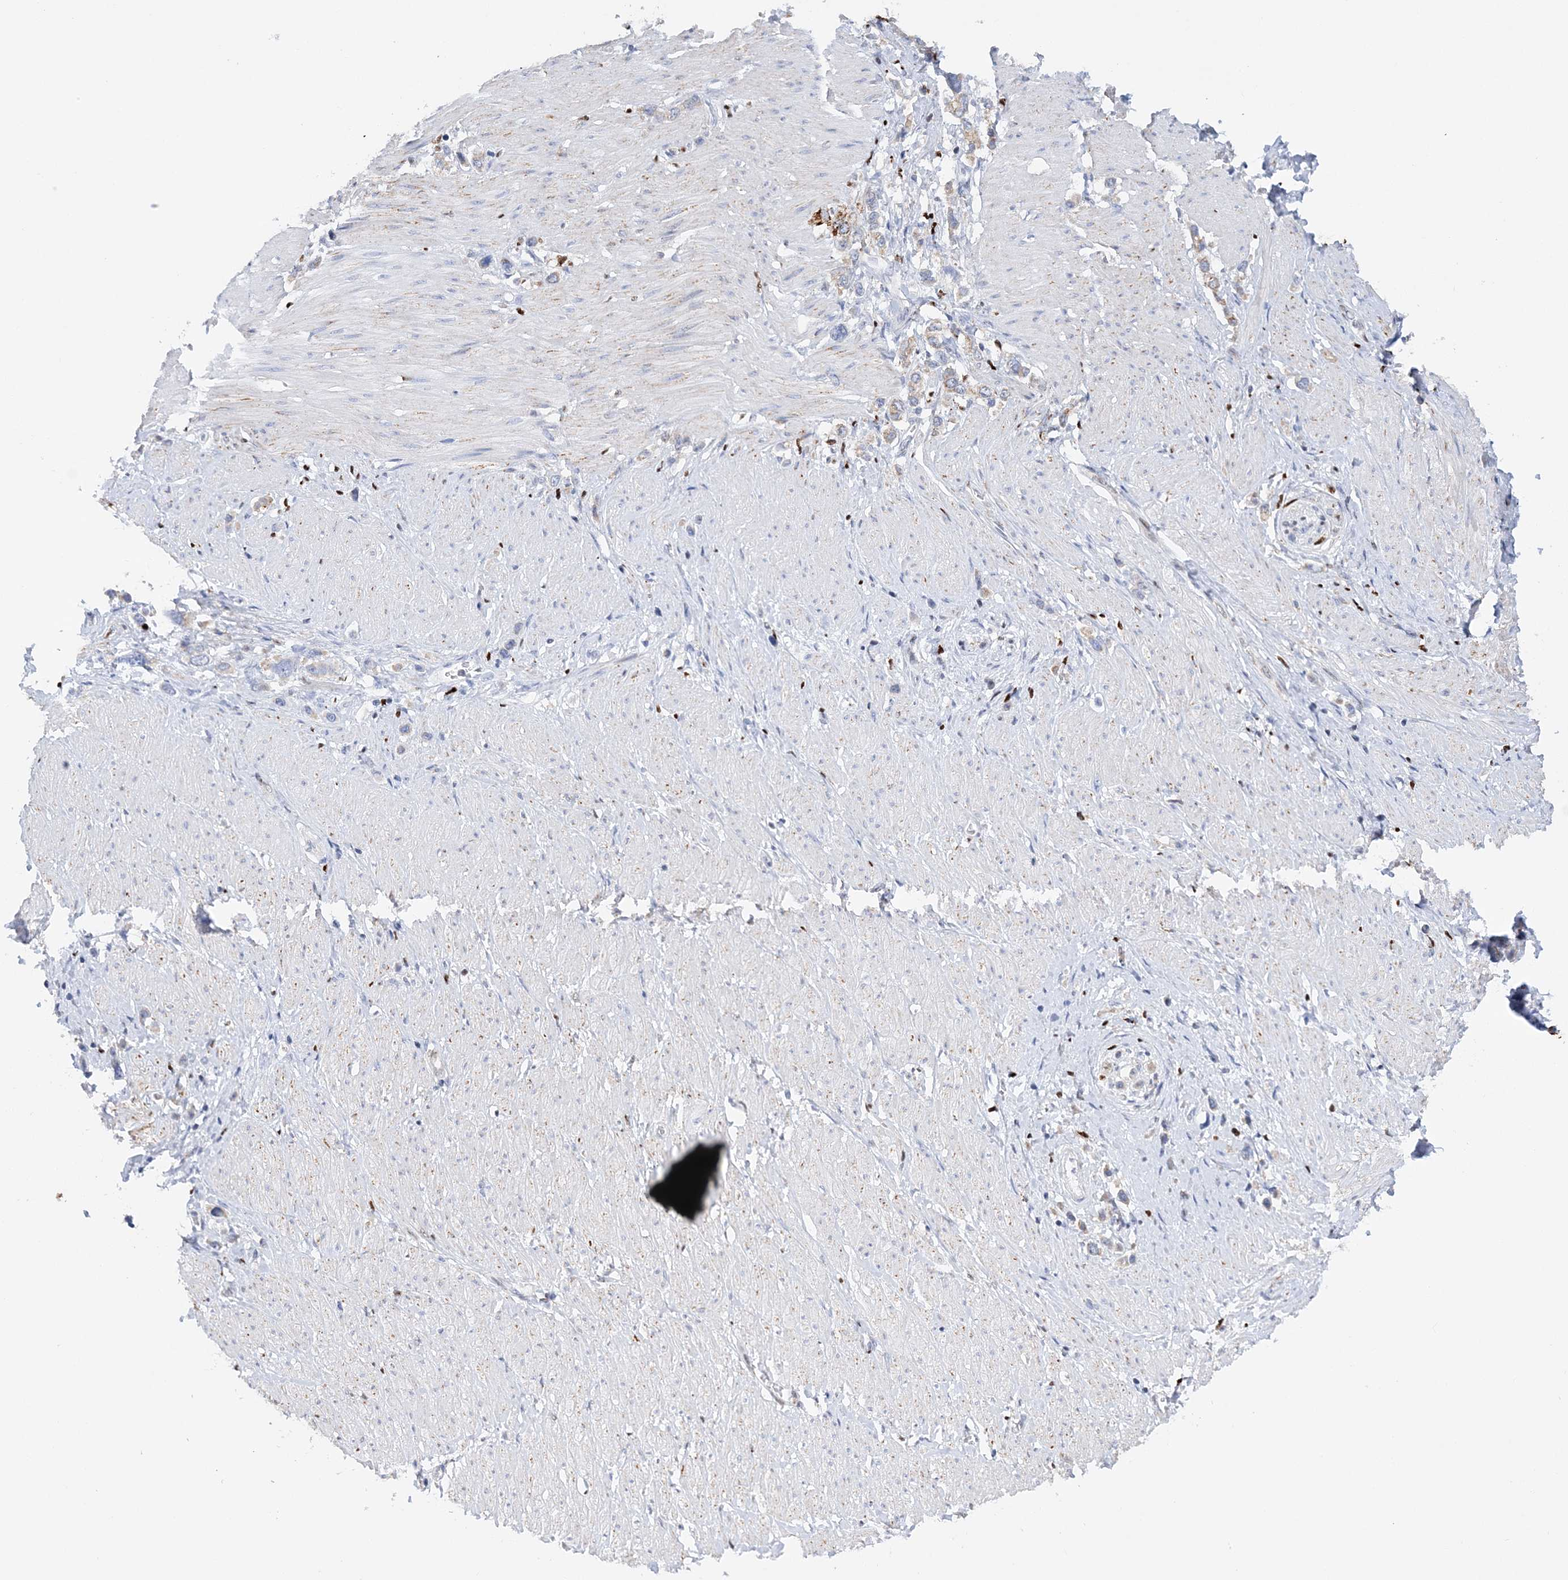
{"staining": {"intensity": "weak", "quantity": "<25%", "location": "cytoplasmic/membranous"}, "tissue": "stomach cancer", "cell_type": "Tumor cells", "image_type": "cancer", "snomed": [{"axis": "morphology", "description": "Normal tissue, NOS"}, {"axis": "morphology", "description": "Adenocarcinoma, NOS"}, {"axis": "topography", "description": "Stomach, upper"}, {"axis": "topography", "description": "Stomach"}], "caption": "Stomach adenocarcinoma stained for a protein using IHC reveals no staining tumor cells.", "gene": "NIT2", "patient": {"sex": "female", "age": 65}}